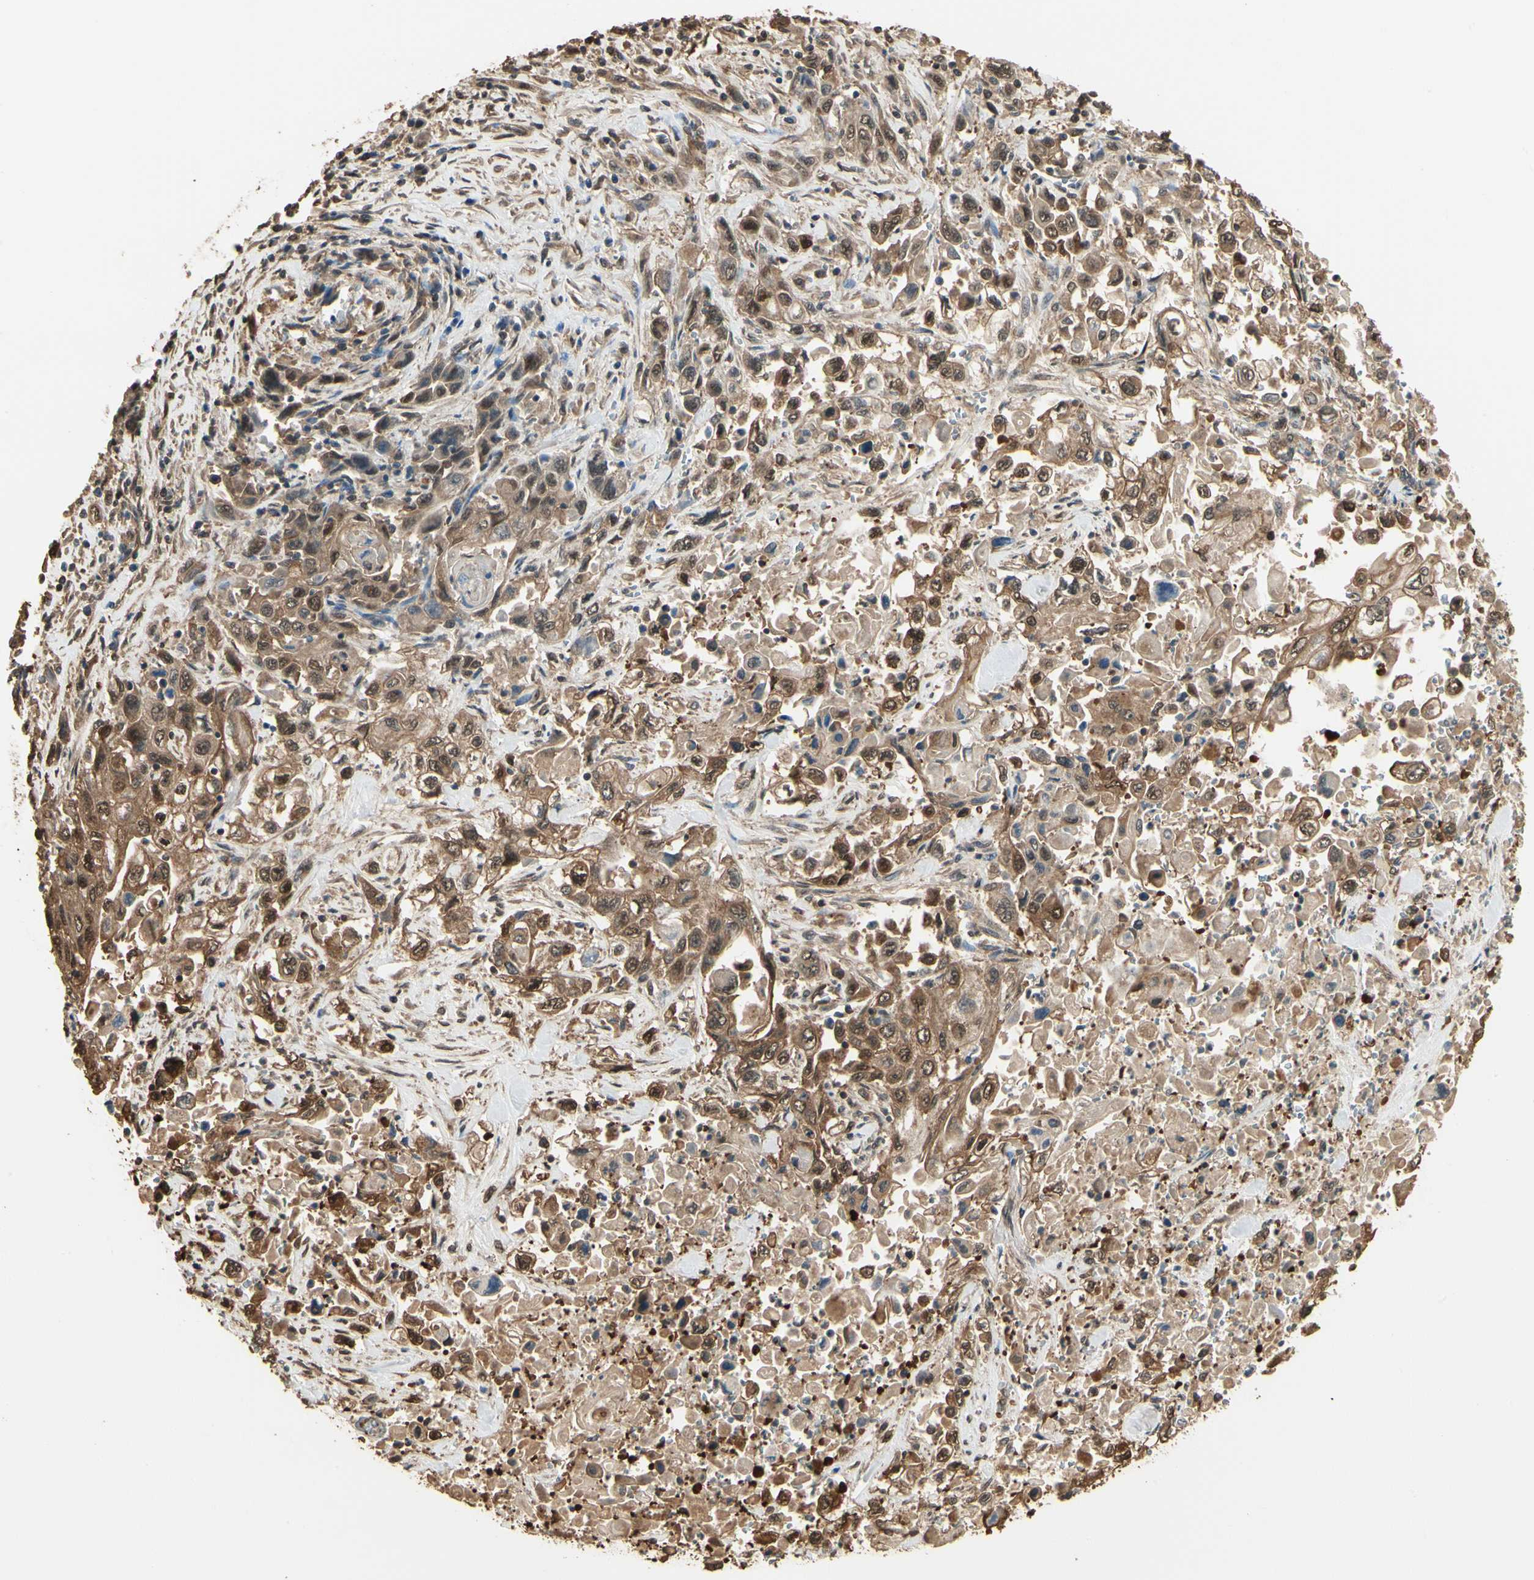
{"staining": {"intensity": "strong", "quantity": ">75%", "location": "cytoplasmic/membranous,nuclear"}, "tissue": "pancreatic cancer", "cell_type": "Tumor cells", "image_type": "cancer", "snomed": [{"axis": "morphology", "description": "Adenocarcinoma, NOS"}, {"axis": "topography", "description": "Pancreas"}], "caption": "This histopathology image demonstrates immunohistochemistry (IHC) staining of human pancreatic cancer, with high strong cytoplasmic/membranous and nuclear positivity in approximately >75% of tumor cells.", "gene": "YWHAE", "patient": {"sex": "male", "age": 70}}